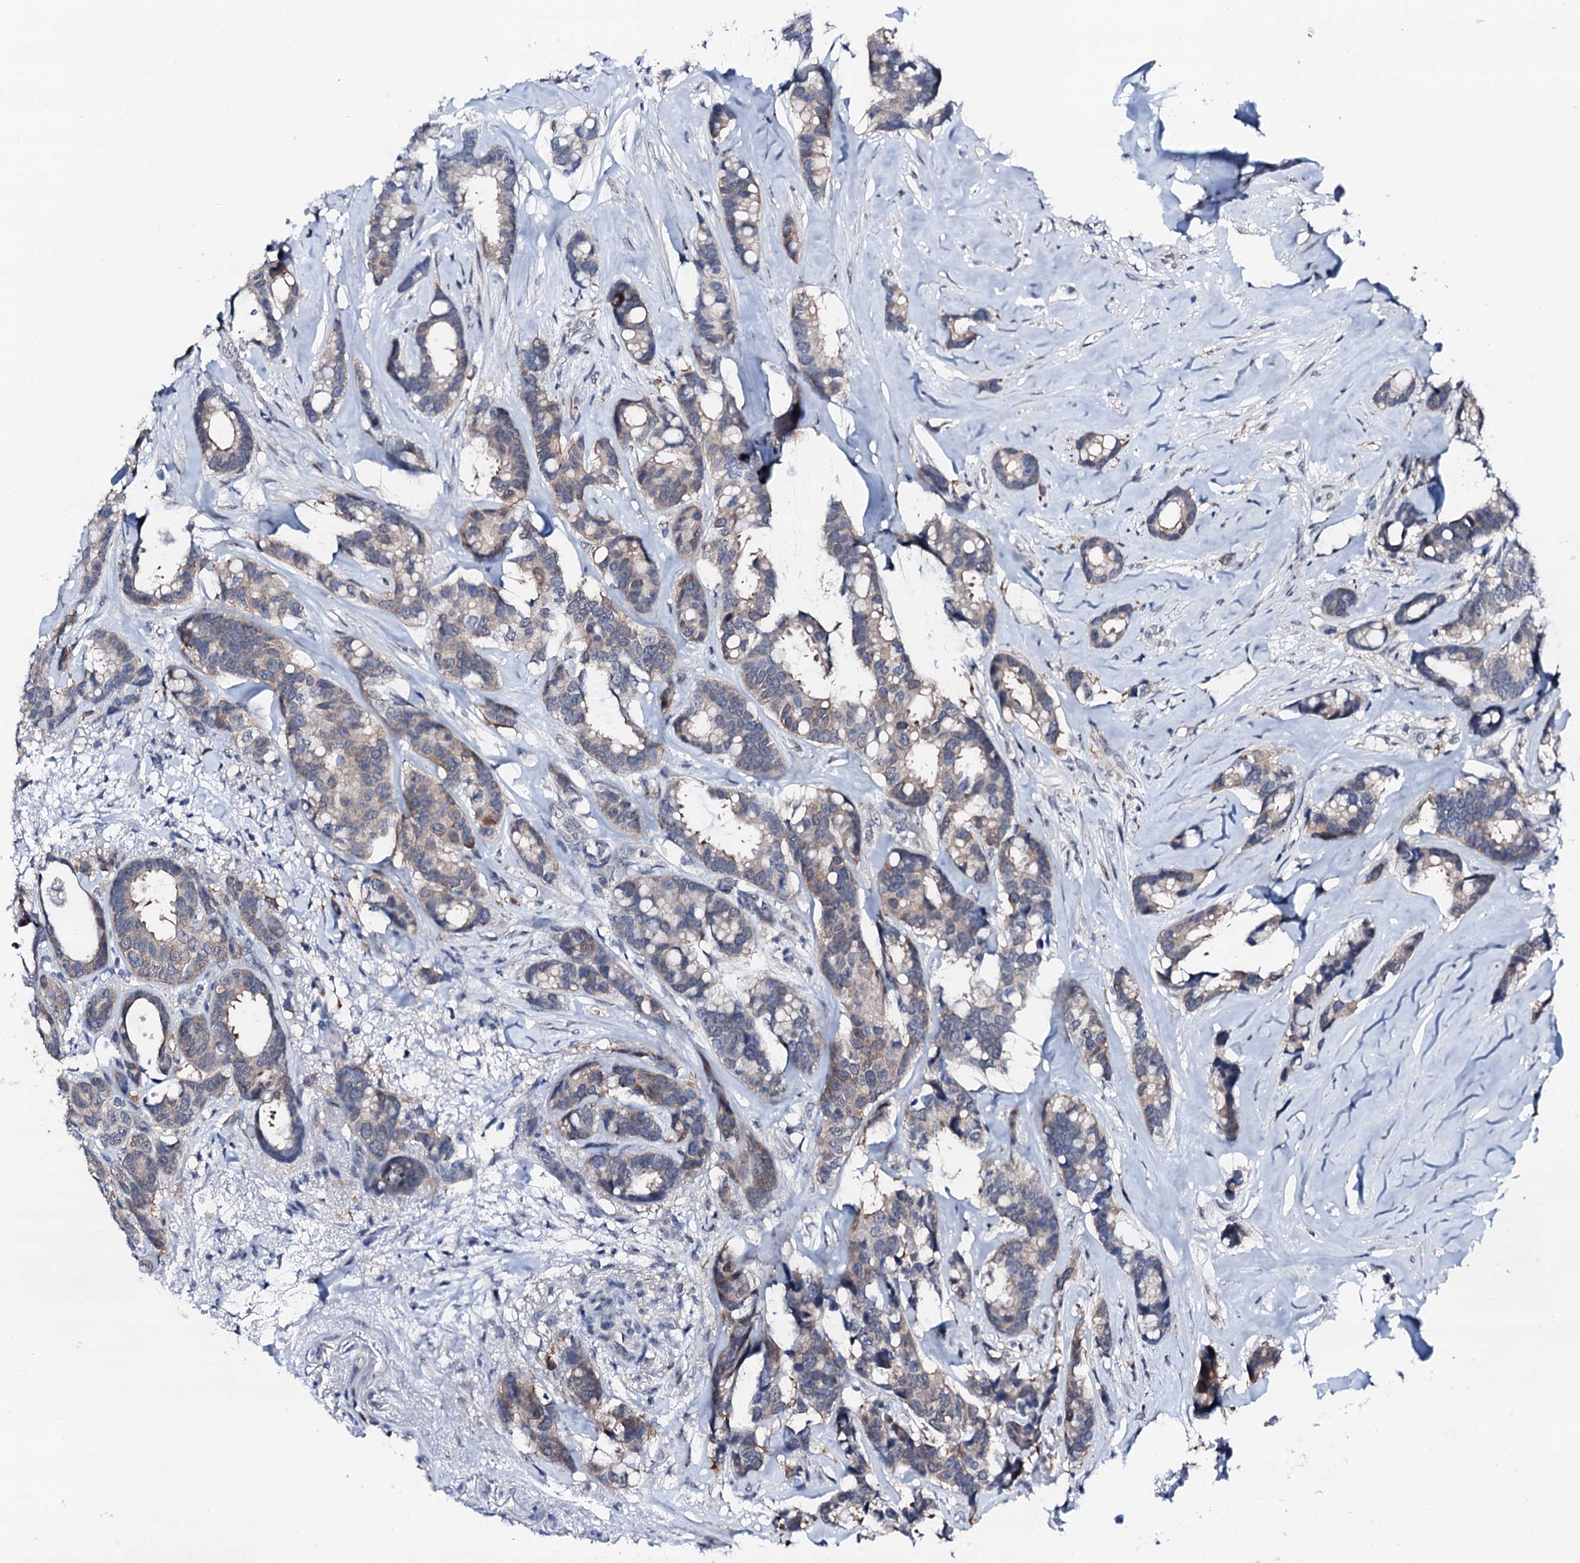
{"staining": {"intensity": "weak", "quantity": ">75%", "location": "cytoplasmic/membranous"}, "tissue": "breast cancer", "cell_type": "Tumor cells", "image_type": "cancer", "snomed": [{"axis": "morphology", "description": "Duct carcinoma"}, {"axis": "topography", "description": "Breast"}], "caption": "Breast cancer (invasive ductal carcinoma) tissue shows weak cytoplasmic/membranous positivity in about >75% of tumor cells", "gene": "TRAFD1", "patient": {"sex": "female", "age": 87}}